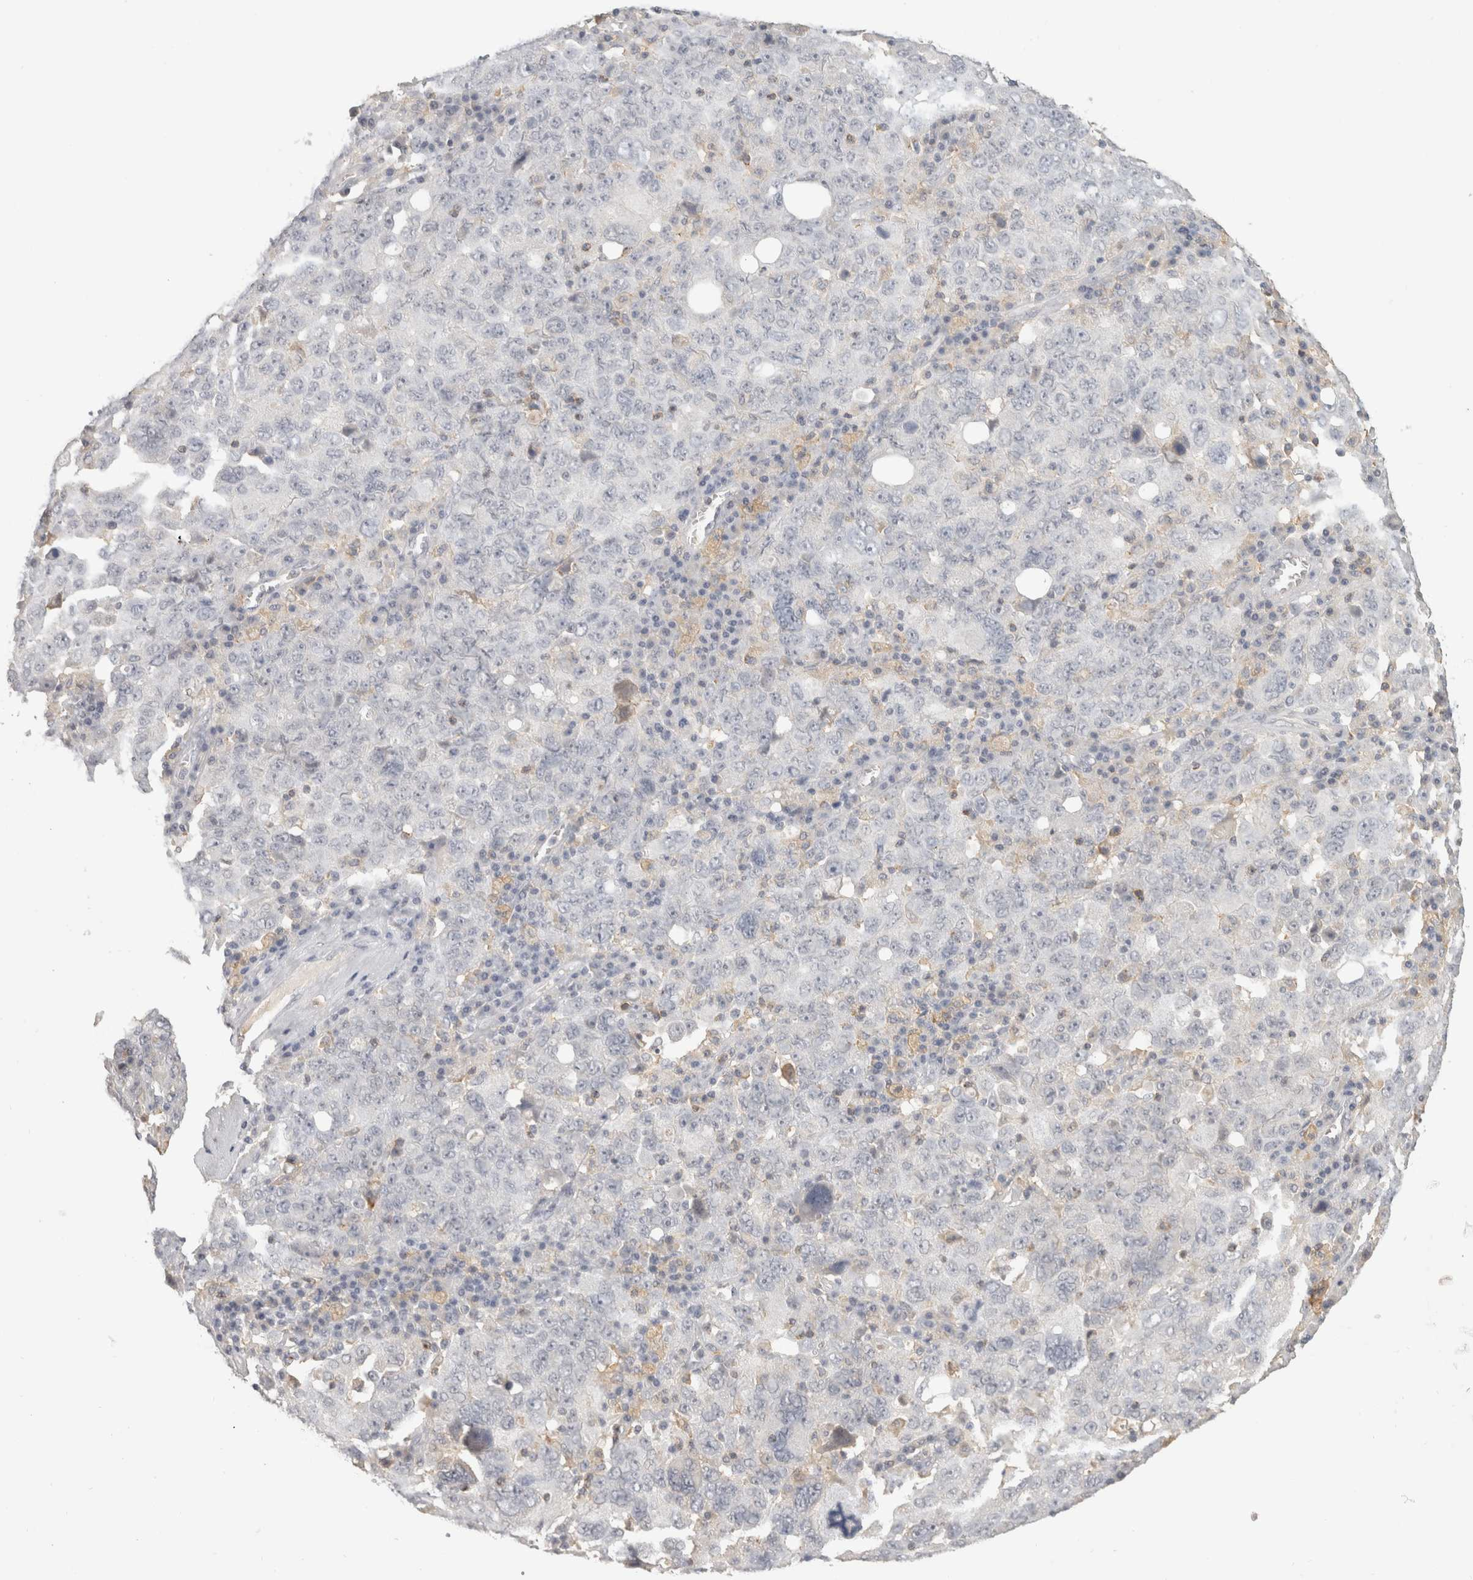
{"staining": {"intensity": "negative", "quantity": "none", "location": "none"}, "tissue": "ovarian cancer", "cell_type": "Tumor cells", "image_type": "cancer", "snomed": [{"axis": "morphology", "description": "Carcinoma, endometroid"}, {"axis": "topography", "description": "Ovary"}], "caption": "DAB immunohistochemical staining of human ovarian cancer (endometroid carcinoma) exhibits no significant expression in tumor cells. The staining was performed using DAB (3,3'-diaminobenzidine) to visualize the protein expression in brown, while the nuclei were stained in blue with hematoxylin (Magnification: 20x).", "gene": "HAVCR2", "patient": {"sex": "female", "age": 62}}